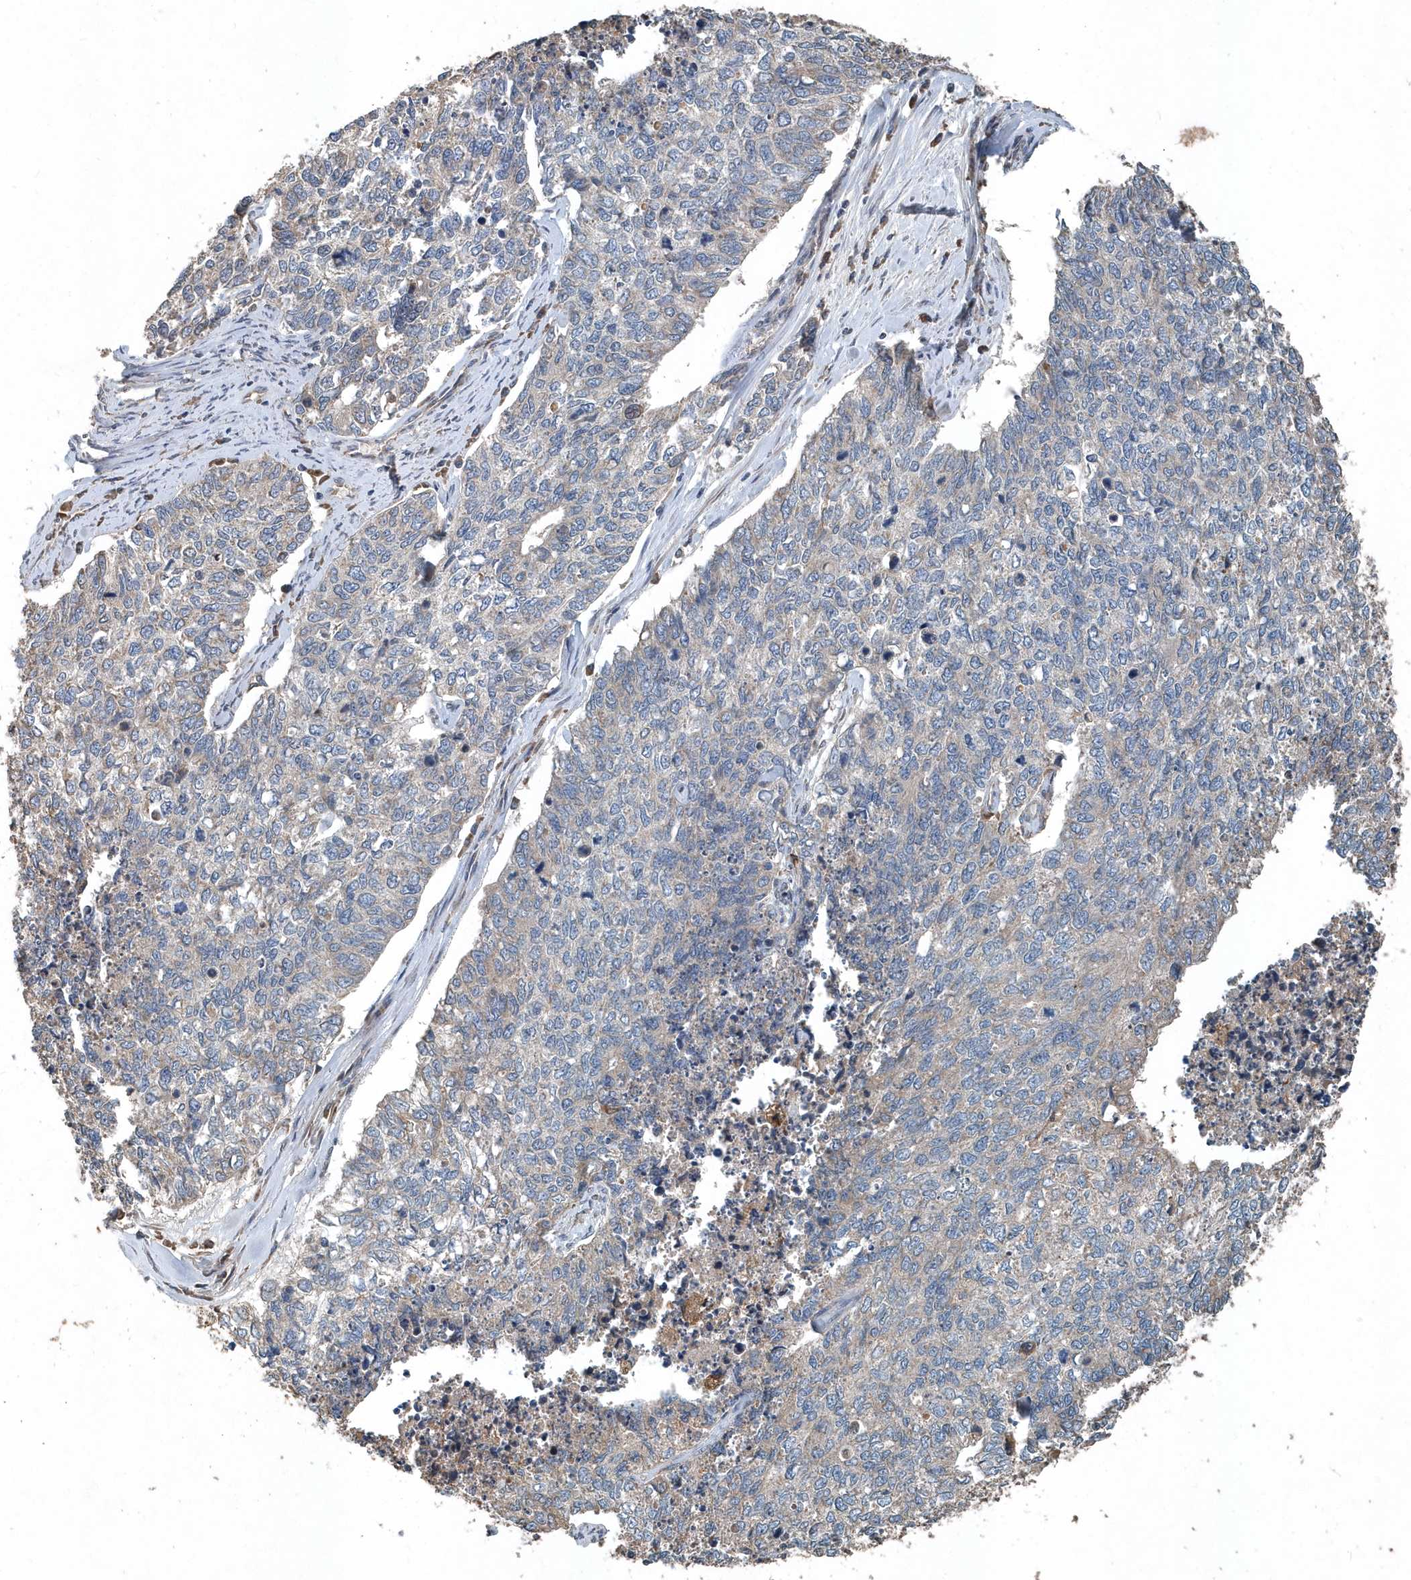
{"staining": {"intensity": "weak", "quantity": "<25%", "location": "cytoplasmic/membranous"}, "tissue": "cervical cancer", "cell_type": "Tumor cells", "image_type": "cancer", "snomed": [{"axis": "morphology", "description": "Squamous cell carcinoma, NOS"}, {"axis": "topography", "description": "Cervix"}], "caption": "Immunohistochemistry (IHC) photomicrograph of neoplastic tissue: human cervical squamous cell carcinoma stained with DAB shows no significant protein positivity in tumor cells. Brightfield microscopy of immunohistochemistry stained with DAB (3,3'-diaminobenzidine) (brown) and hematoxylin (blue), captured at high magnification.", "gene": "SCFD2", "patient": {"sex": "female", "age": 63}}